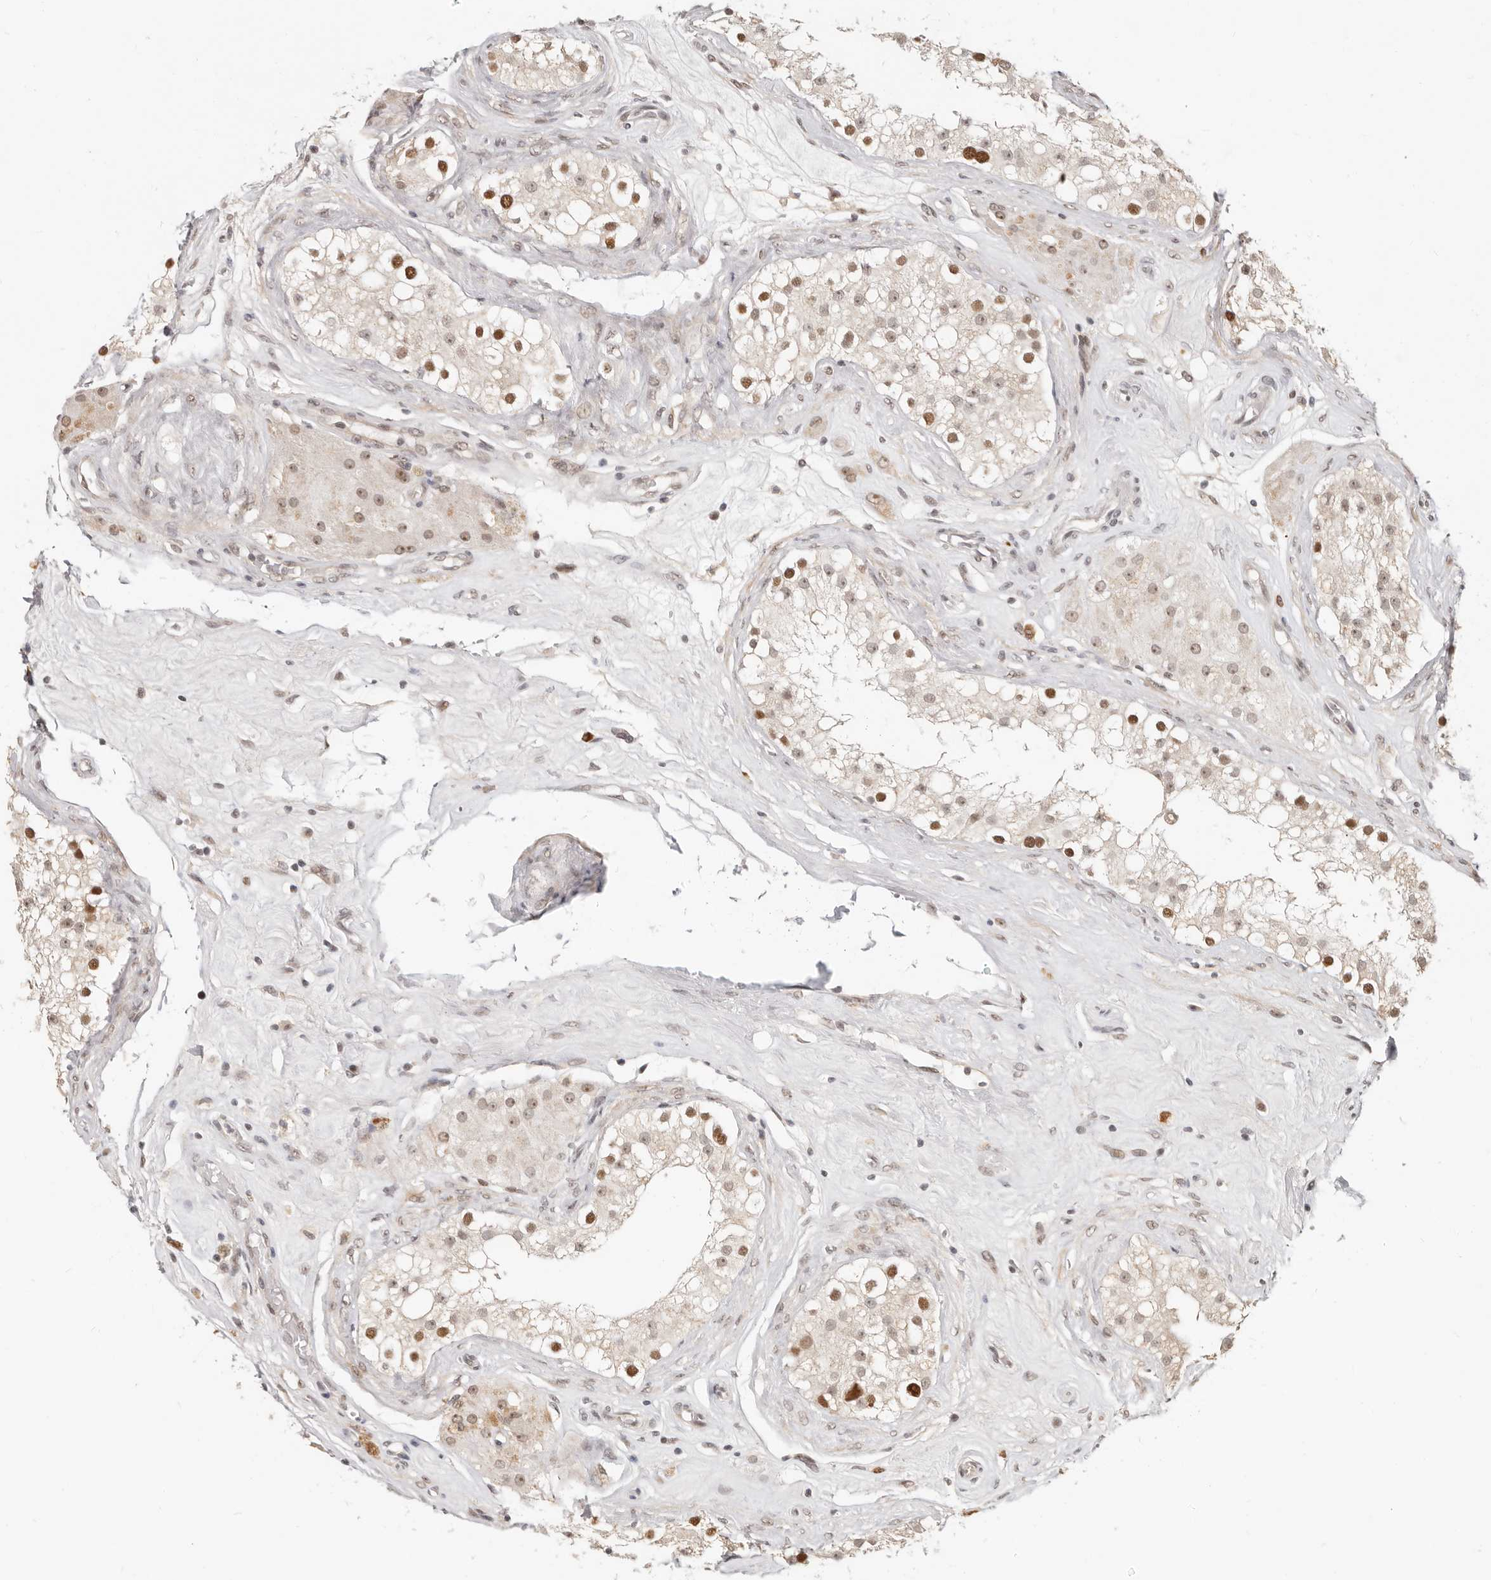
{"staining": {"intensity": "moderate", "quantity": ">75%", "location": "nuclear"}, "tissue": "testis", "cell_type": "Cells in seminiferous ducts", "image_type": "normal", "snomed": [{"axis": "morphology", "description": "Normal tissue, NOS"}, {"axis": "topography", "description": "Testis"}], "caption": "This image exhibits benign testis stained with IHC to label a protein in brown. The nuclear of cells in seminiferous ducts show moderate positivity for the protein. Nuclei are counter-stained blue.", "gene": "RFC2", "patient": {"sex": "male", "age": 84}}